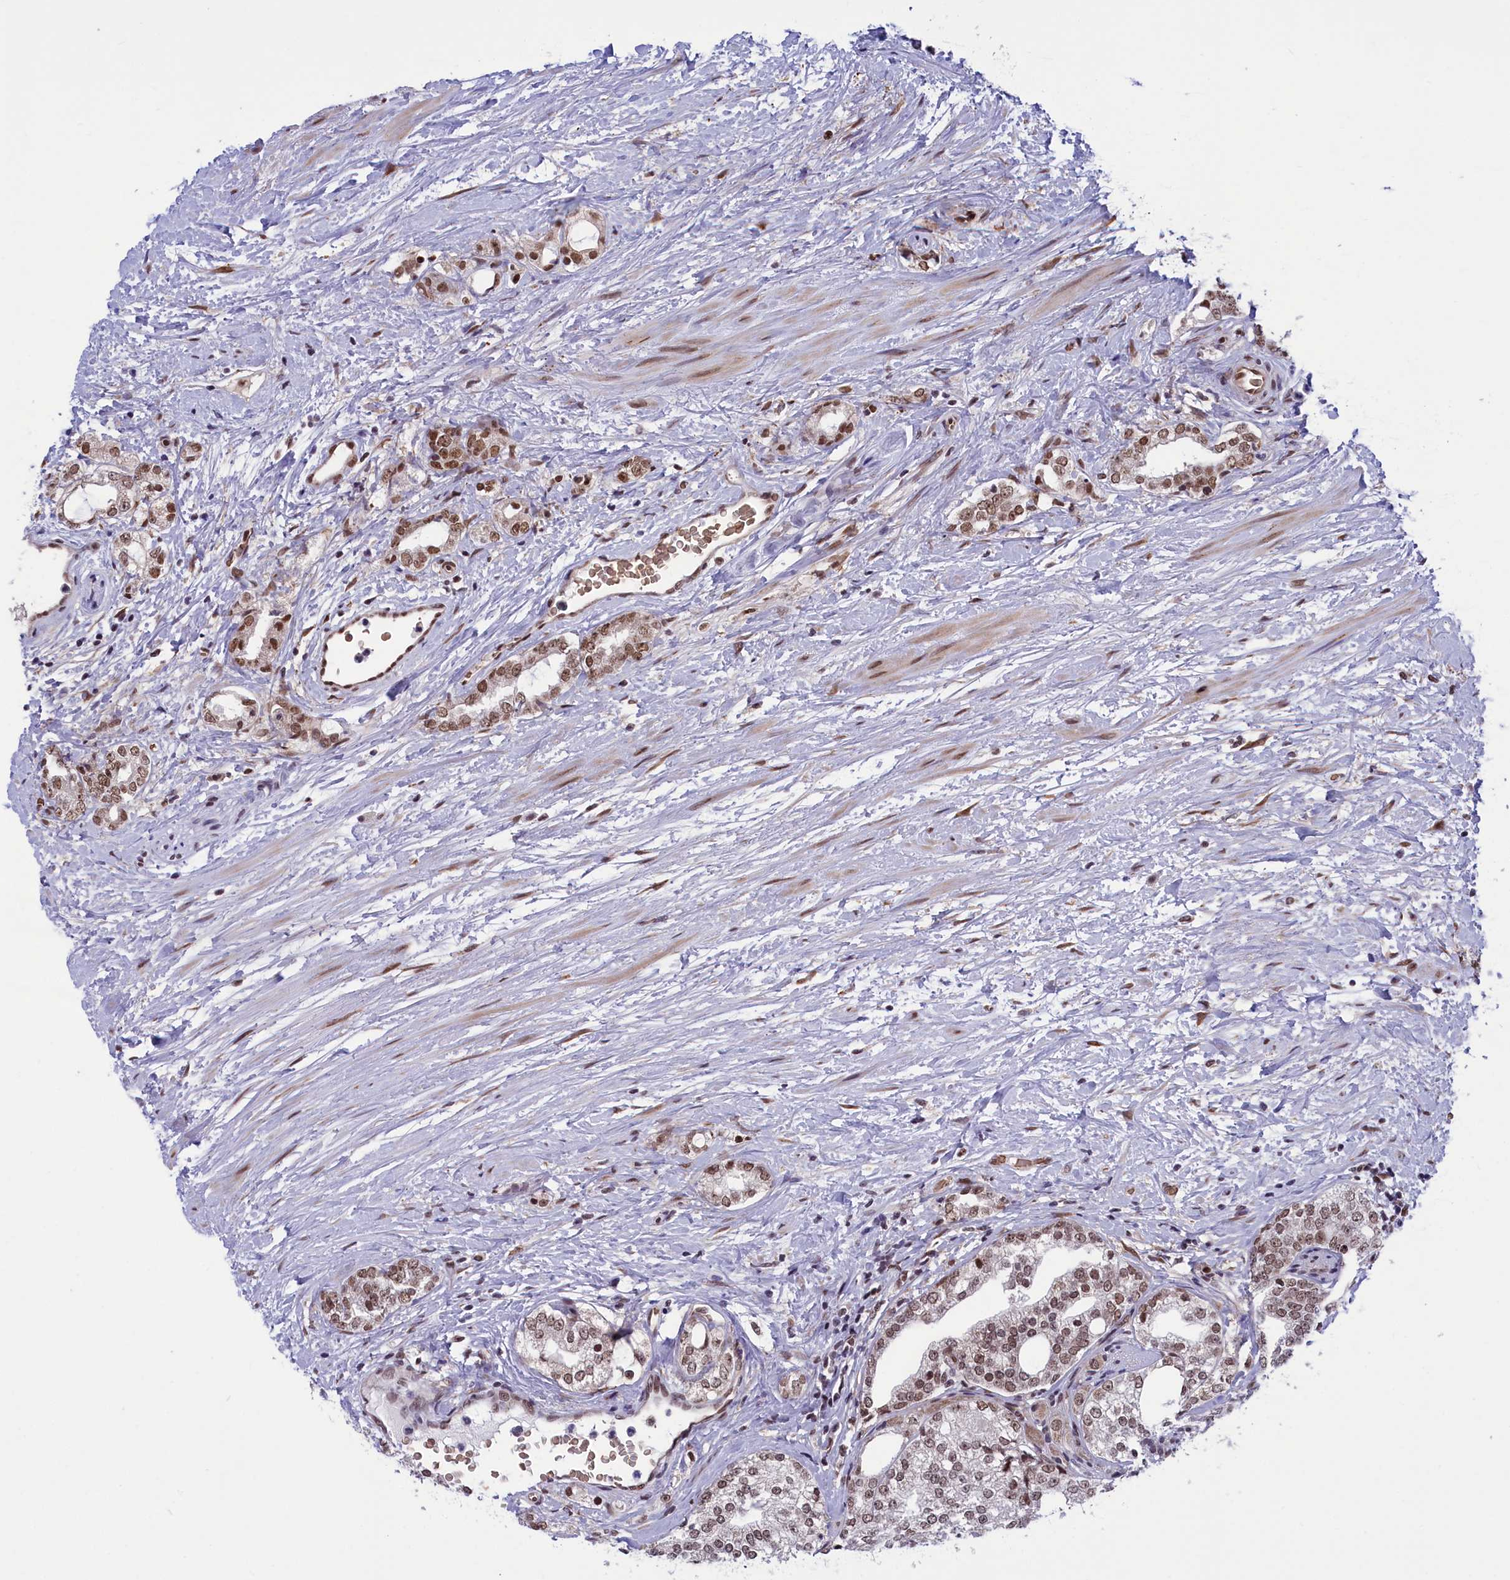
{"staining": {"intensity": "weak", "quantity": ">75%", "location": "nuclear"}, "tissue": "prostate cancer", "cell_type": "Tumor cells", "image_type": "cancer", "snomed": [{"axis": "morphology", "description": "Adenocarcinoma, High grade"}, {"axis": "topography", "description": "Prostate"}], "caption": "A histopathology image showing weak nuclear positivity in about >75% of tumor cells in prostate cancer, as visualized by brown immunohistochemical staining.", "gene": "MPHOSPH8", "patient": {"sex": "male", "age": 64}}